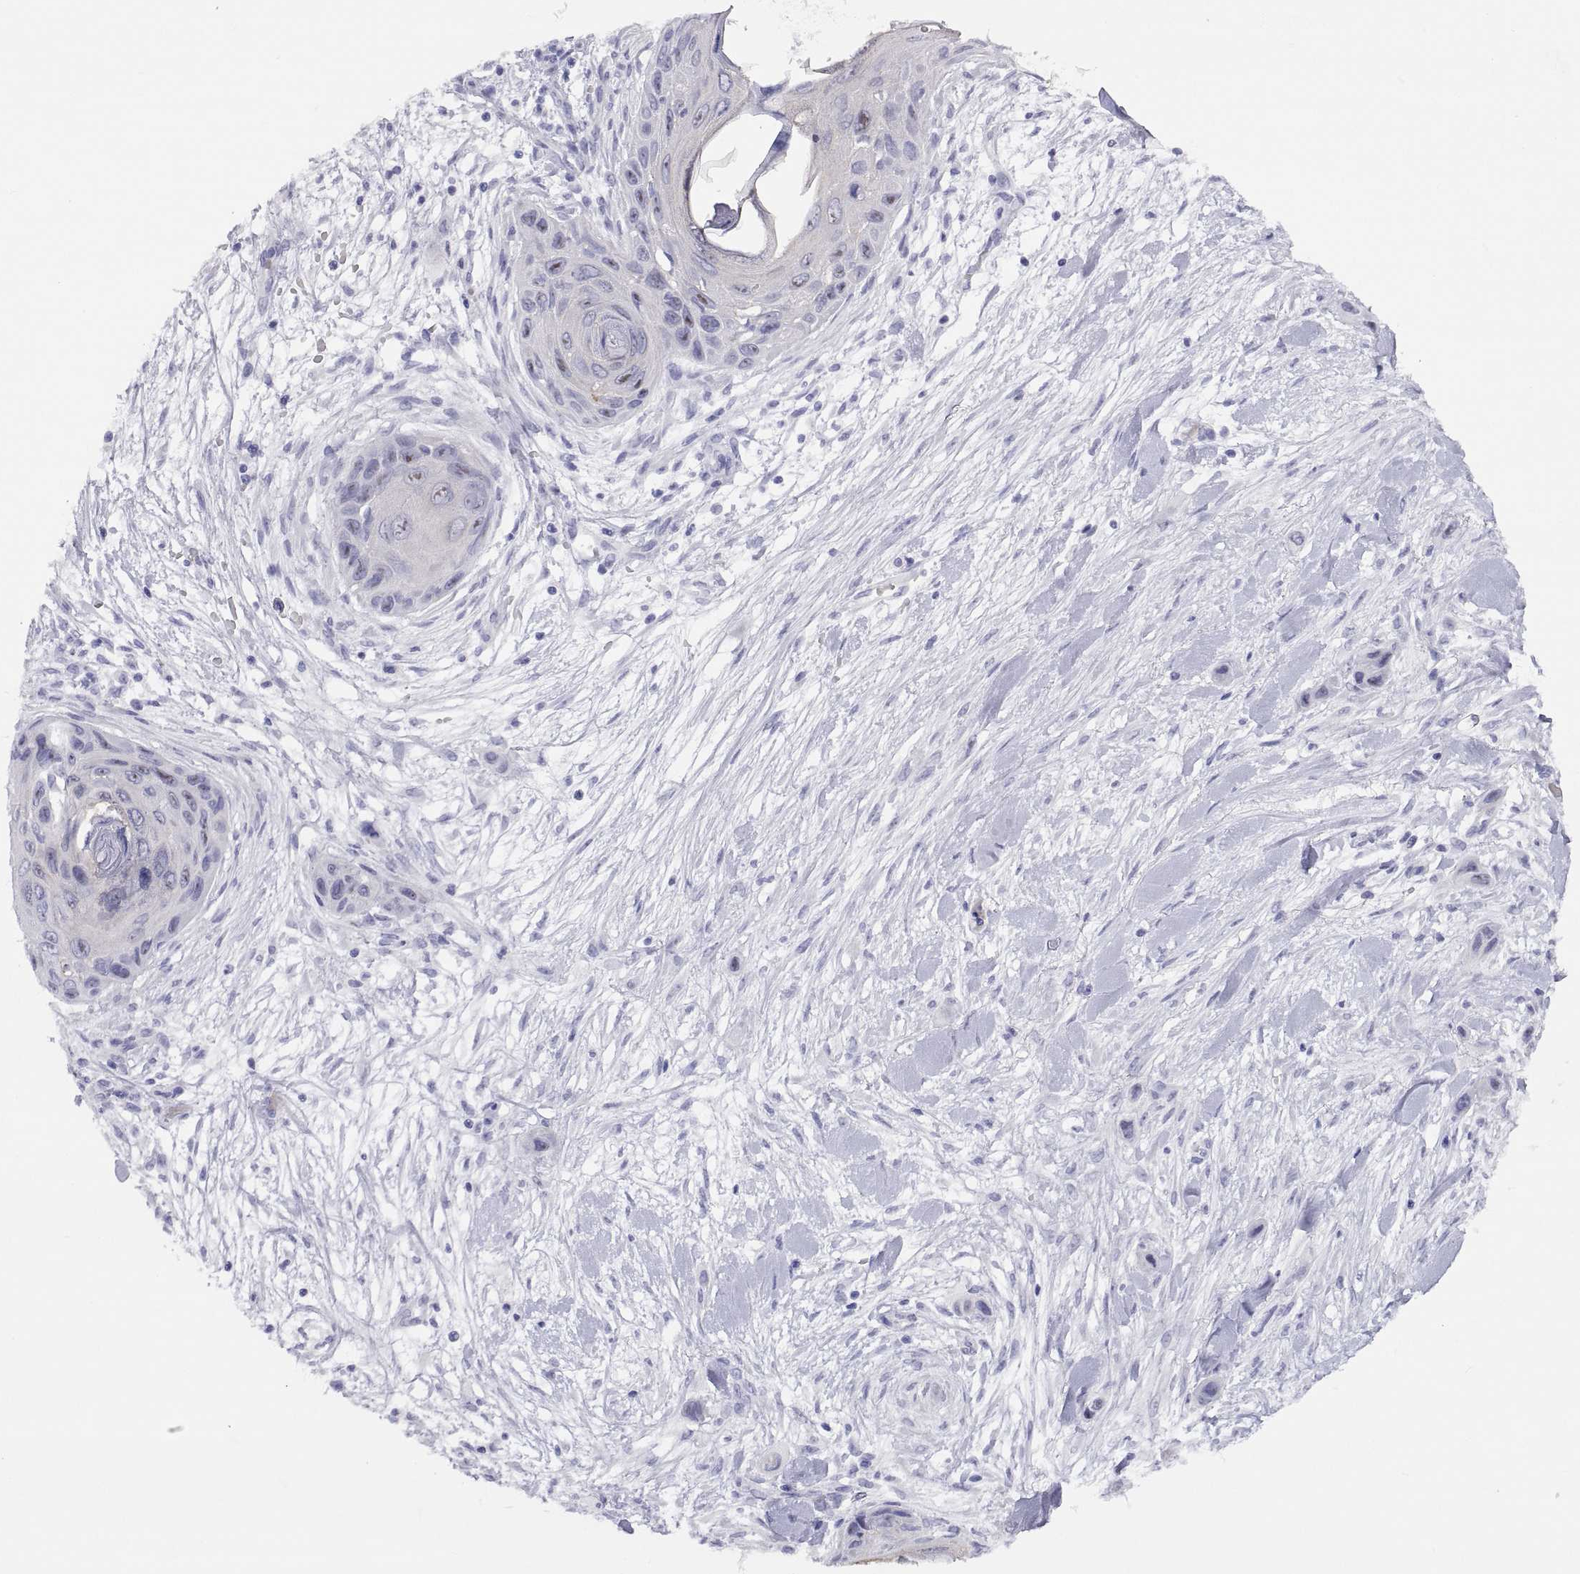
{"staining": {"intensity": "negative", "quantity": "none", "location": "none"}, "tissue": "skin cancer", "cell_type": "Tumor cells", "image_type": "cancer", "snomed": [{"axis": "morphology", "description": "Squamous cell carcinoma, NOS"}, {"axis": "topography", "description": "Skin"}], "caption": "This is a histopathology image of immunohistochemistry (IHC) staining of squamous cell carcinoma (skin), which shows no positivity in tumor cells. The staining is performed using DAB brown chromogen with nuclei counter-stained in using hematoxylin.", "gene": "VSX2", "patient": {"sex": "male", "age": 79}}